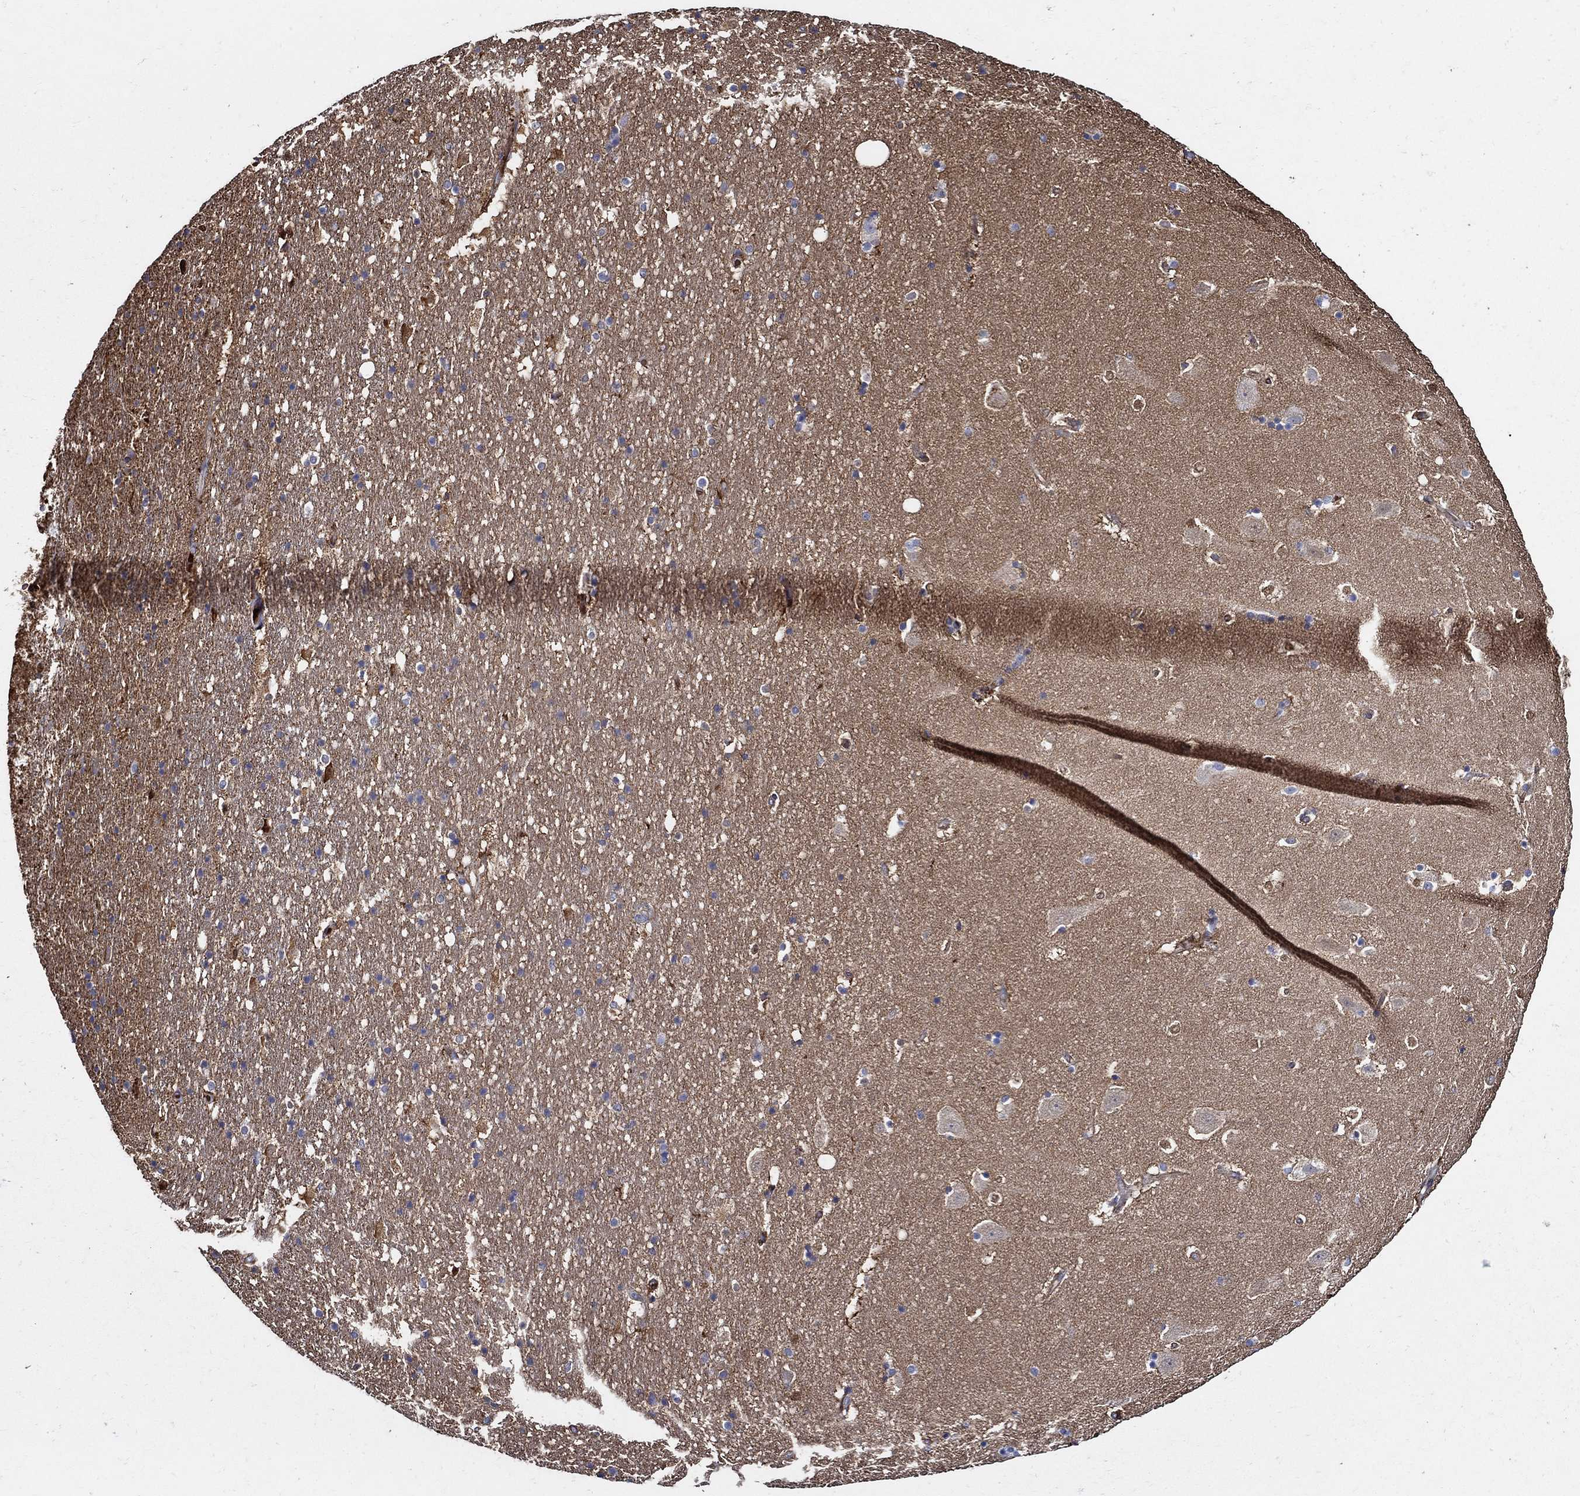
{"staining": {"intensity": "negative", "quantity": "none", "location": "none"}, "tissue": "hippocampus", "cell_type": "Glial cells", "image_type": "normal", "snomed": [{"axis": "morphology", "description": "Normal tissue, NOS"}, {"axis": "topography", "description": "Hippocampus"}], "caption": "Photomicrograph shows no protein staining in glial cells of benign hippocampus.", "gene": "APBB3", "patient": {"sex": "male", "age": 49}}